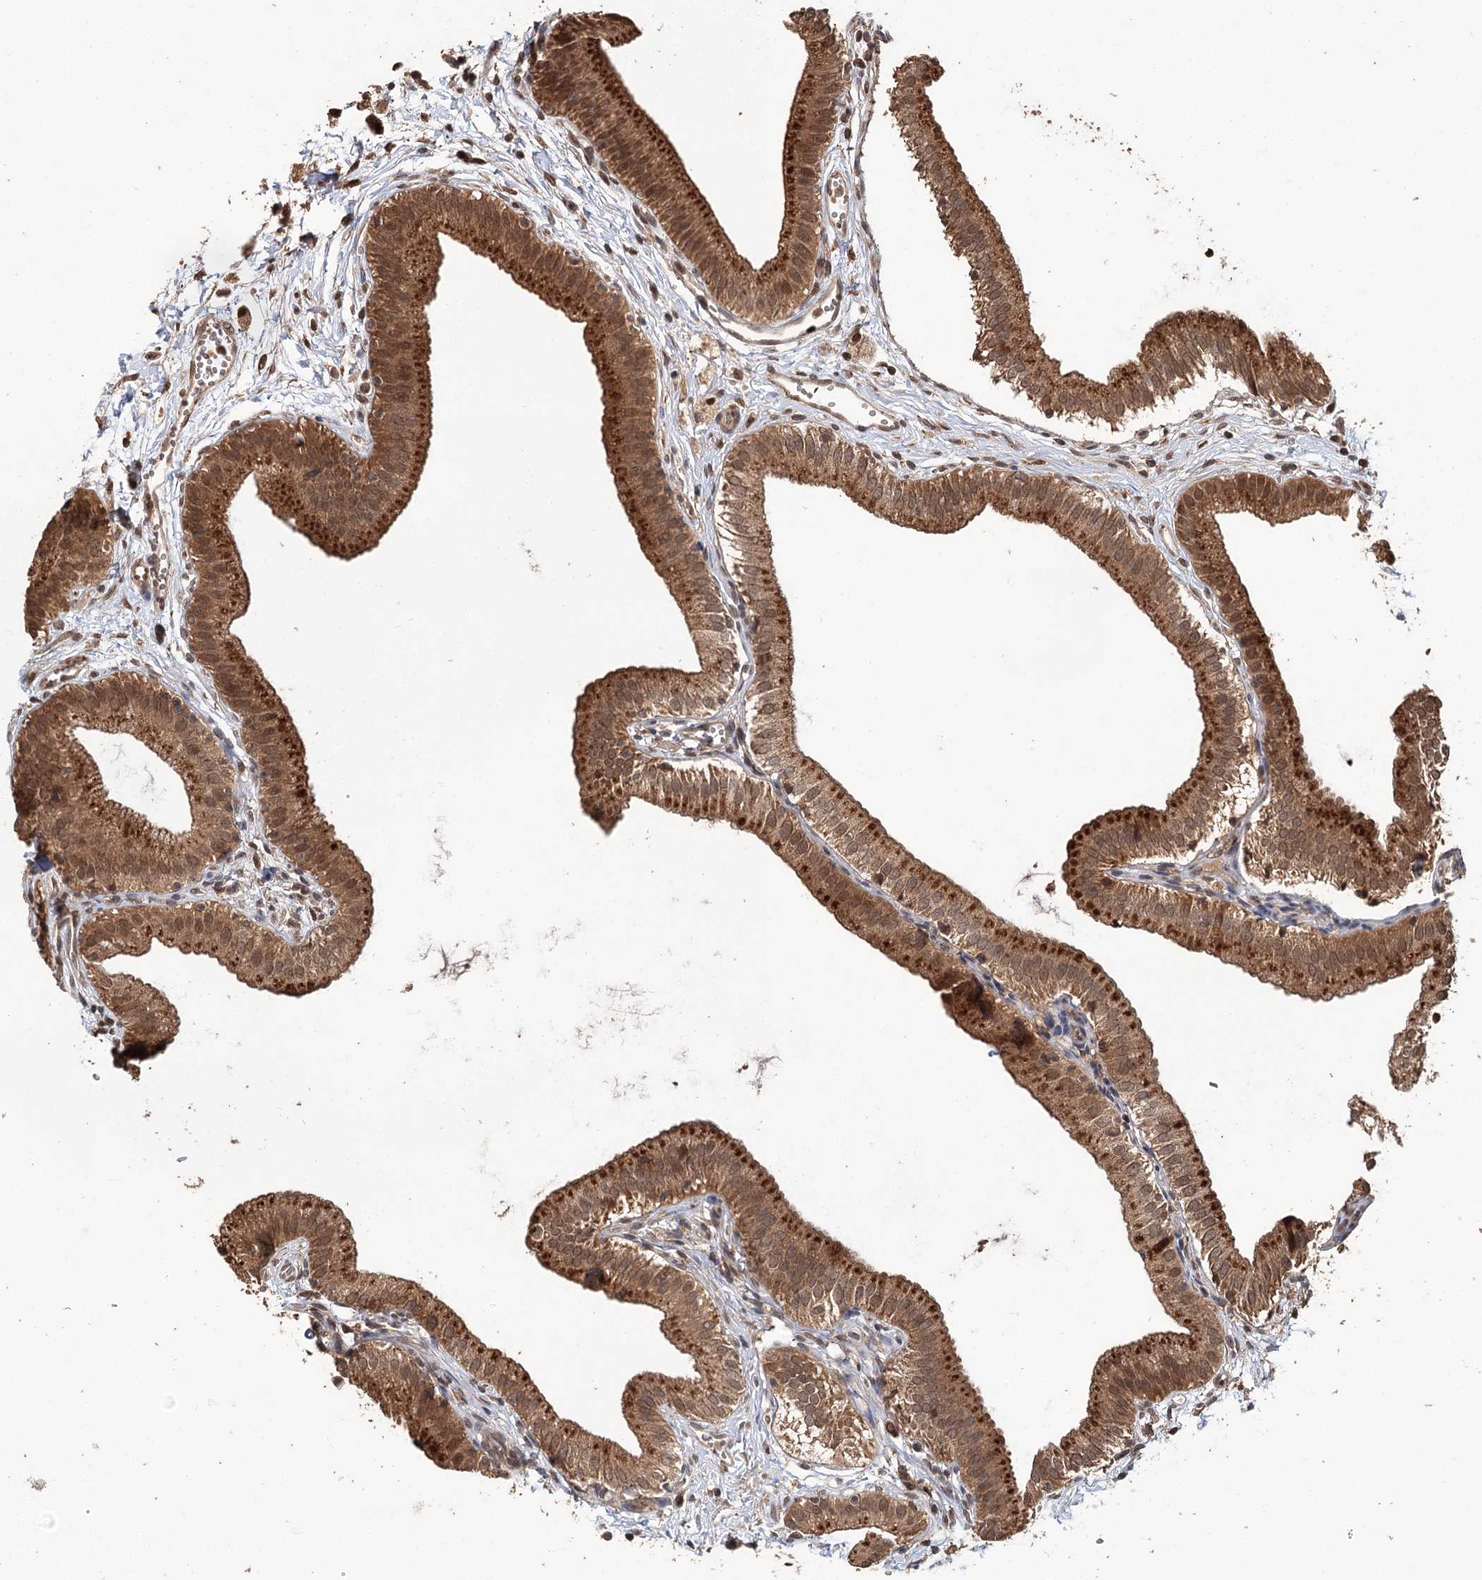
{"staining": {"intensity": "strong", "quantity": ">75%", "location": "cytoplasmic/membranous"}, "tissue": "gallbladder", "cell_type": "Glandular cells", "image_type": "normal", "snomed": [{"axis": "morphology", "description": "Normal tissue, NOS"}, {"axis": "topography", "description": "Gallbladder"}], "caption": "This histopathology image exhibits immunohistochemistry (IHC) staining of normal human gallbladder, with high strong cytoplasmic/membranous positivity in about >75% of glandular cells.", "gene": "N6AMT1", "patient": {"sex": "male", "age": 55}}